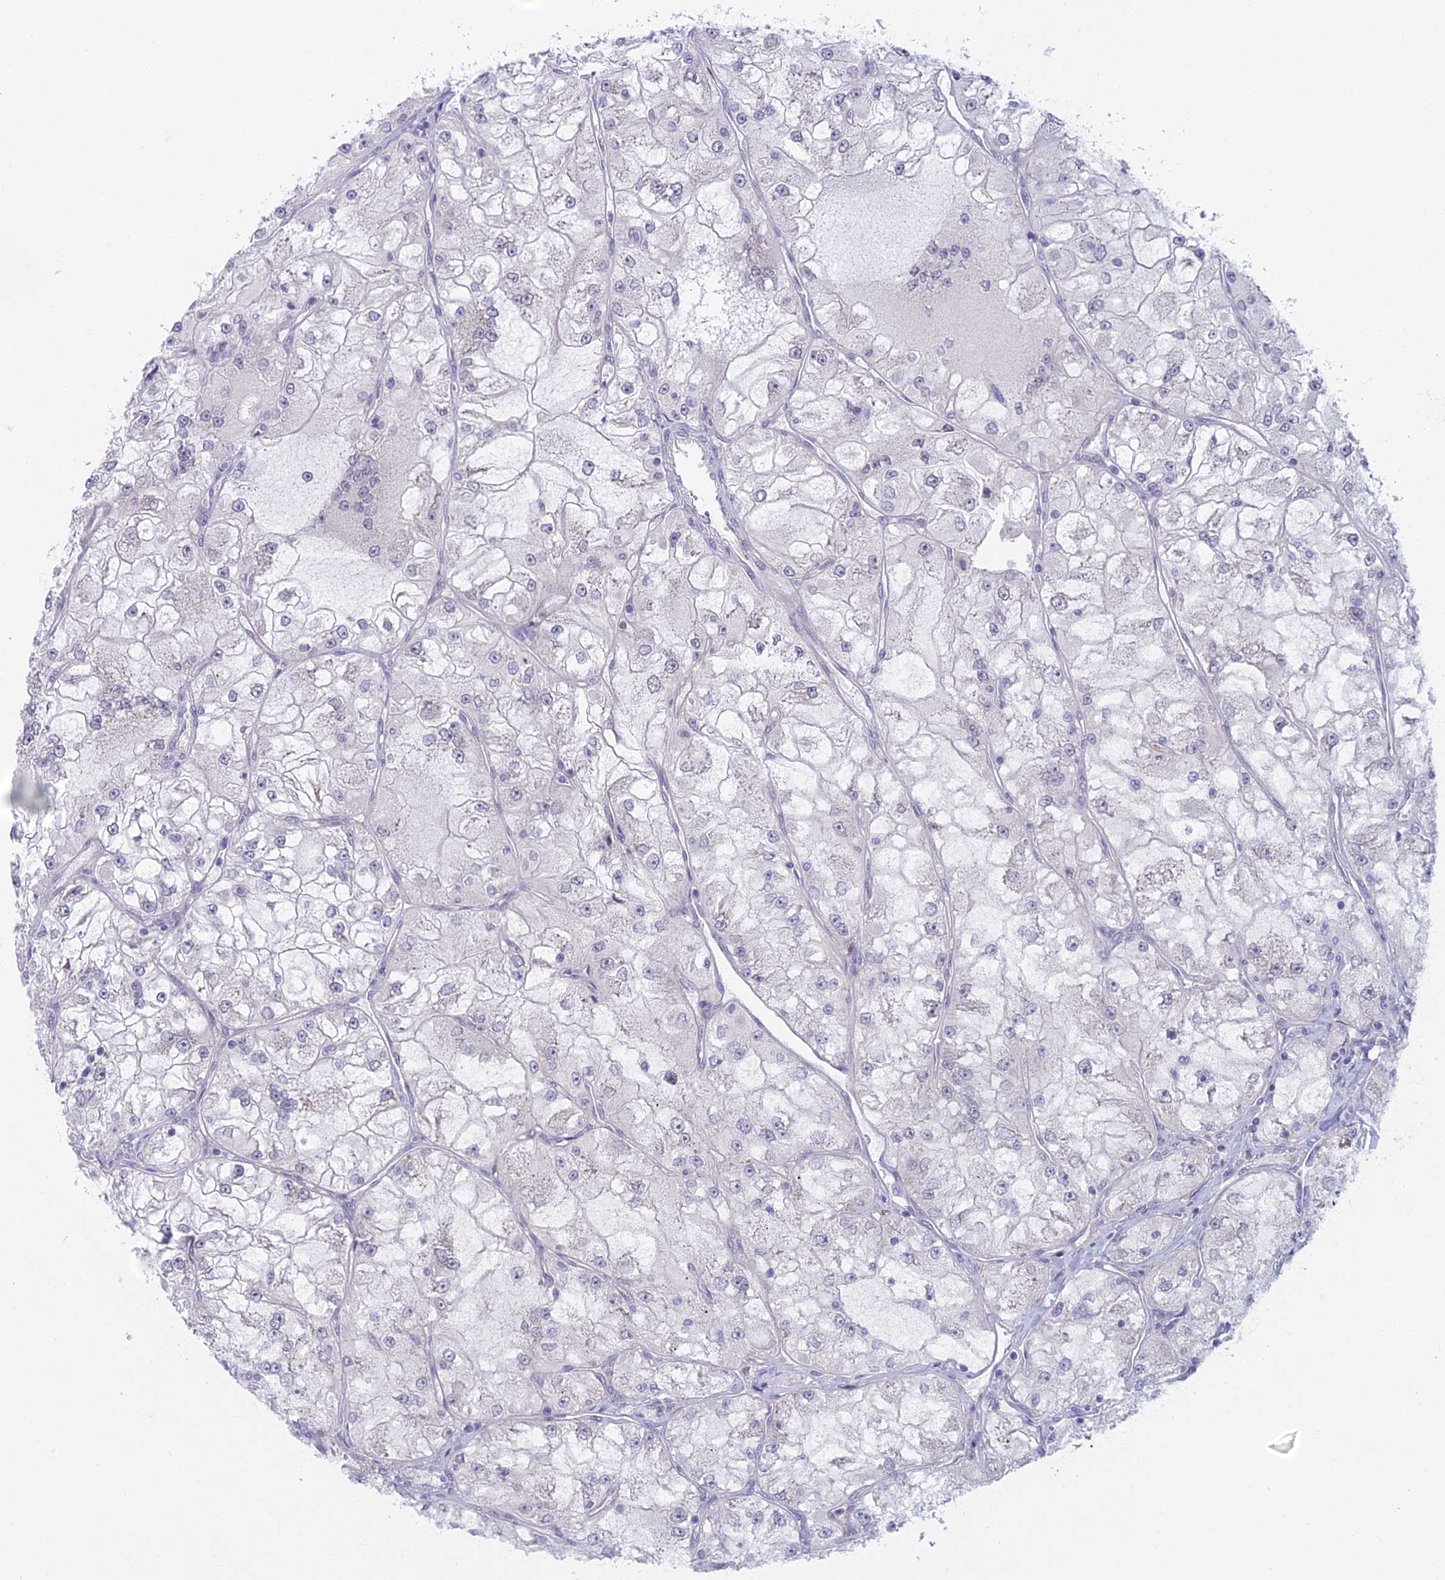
{"staining": {"intensity": "negative", "quantity": "none", "location": "none"}, "tissue": "renal cancer", "cell_type": "Tumor cells", "image_type": "cancer", "snomed": [{"axis": "morphology", "description": "Adenocarcinoma, NOS"}, {"axis": "topography", "description": "Kidney"}], "caption": "An immunohistochemistry photomicrograph of renal cancer is shown. There is no staining in tumor cells of renal cancer.", "gene": "PPP1R26", "patient": {"sex": "female", "age": 72}}